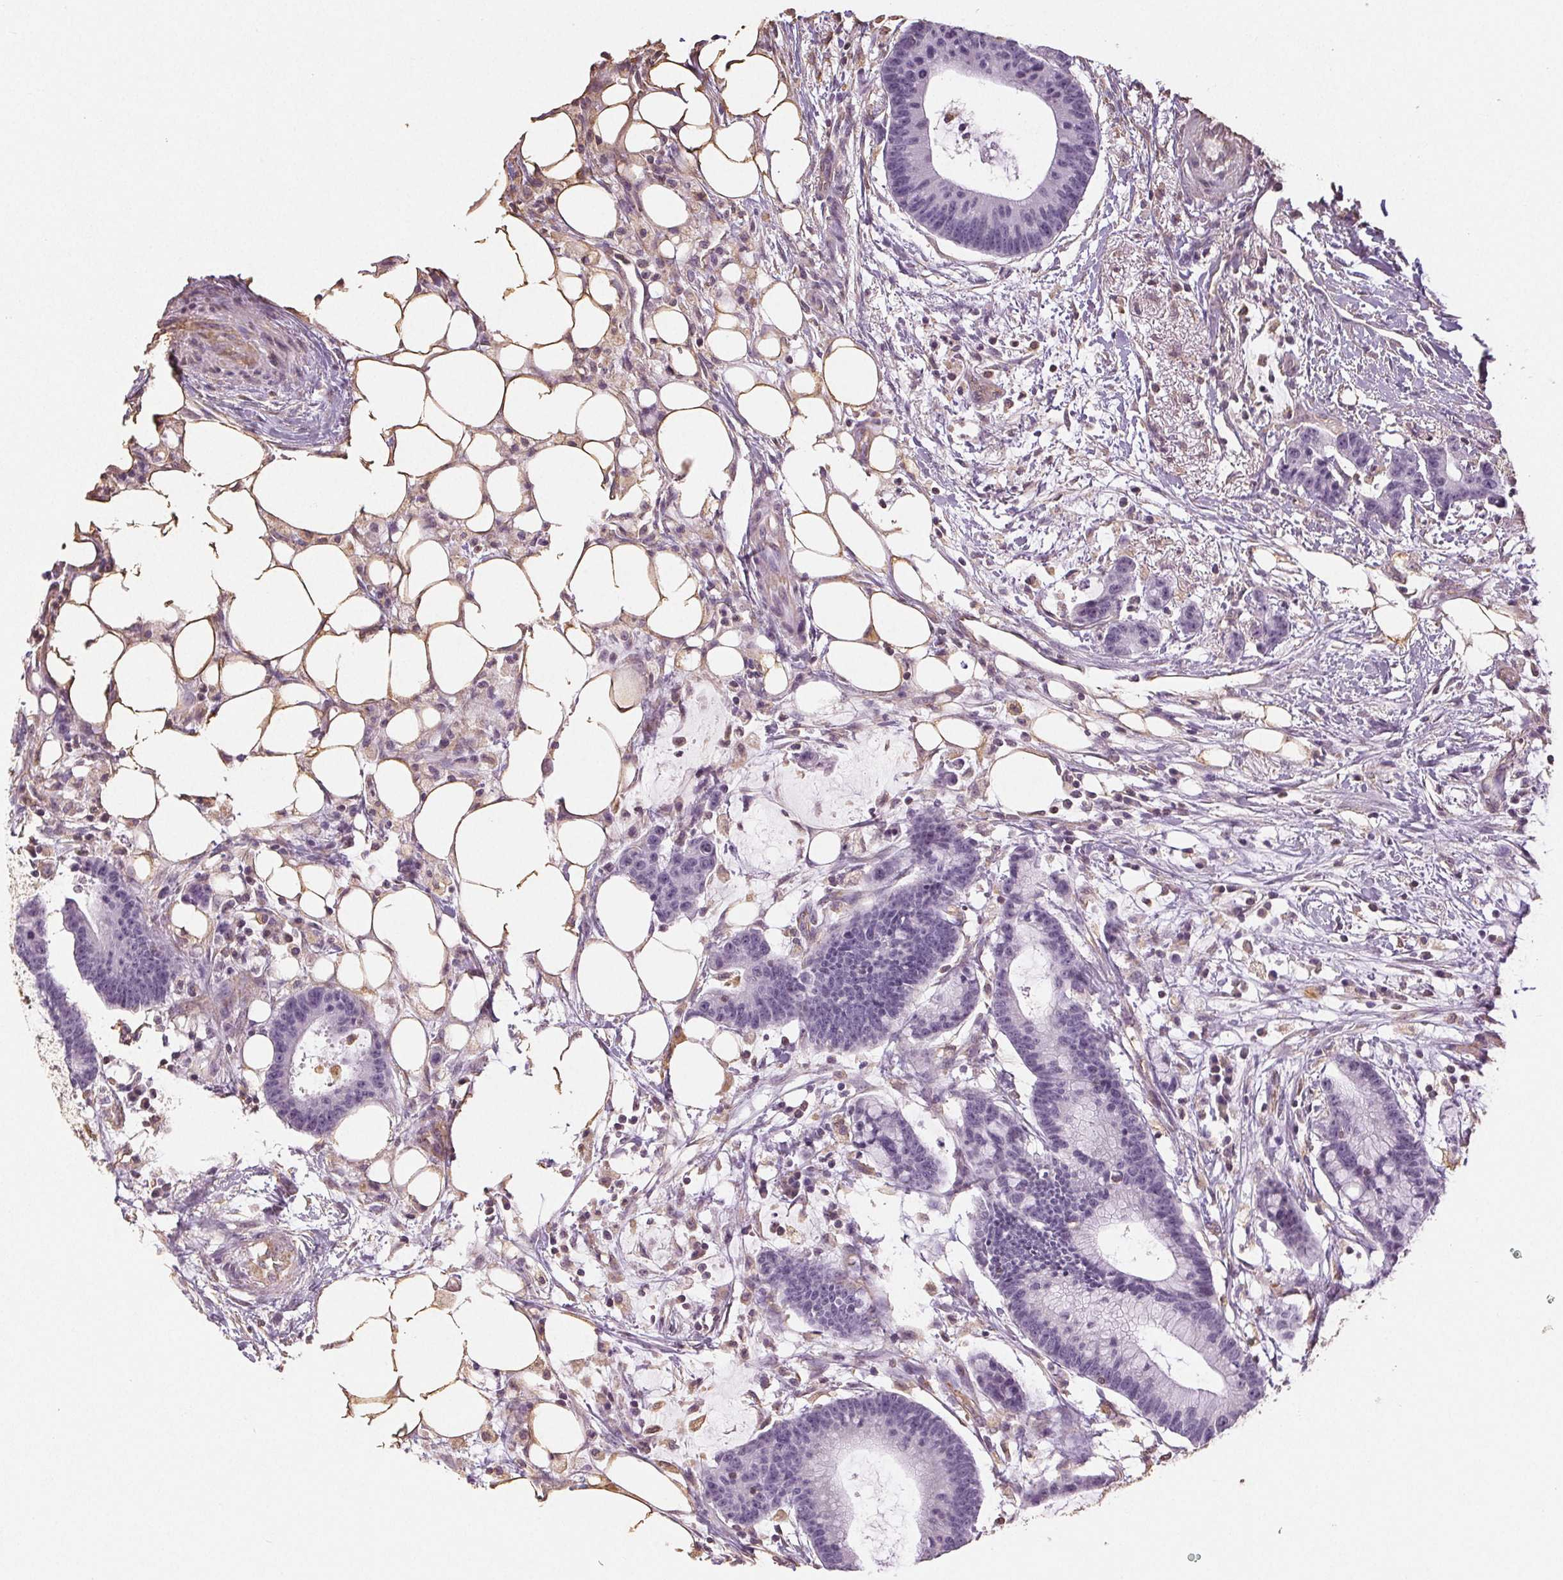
{"staining": {"intensity": "negative", "quantity": "none", "location": "none"}, "tissue": "colorectal cancer", "cell_type": "Tumor cells", "image_type": "cancer", "snomed": [{"axis": "morphology", "description": "Adenocarcinoma, NOS"}, {"axis": "topography", "description": "Colon"}], "caption": "This is an immunohistochemistry photomicrograph of human colorectal cancer (adenocarcinoma). There is no expression in tumor cells.", "gene": "COL7A1", "patient": {"sex": "female", "age": 78}}